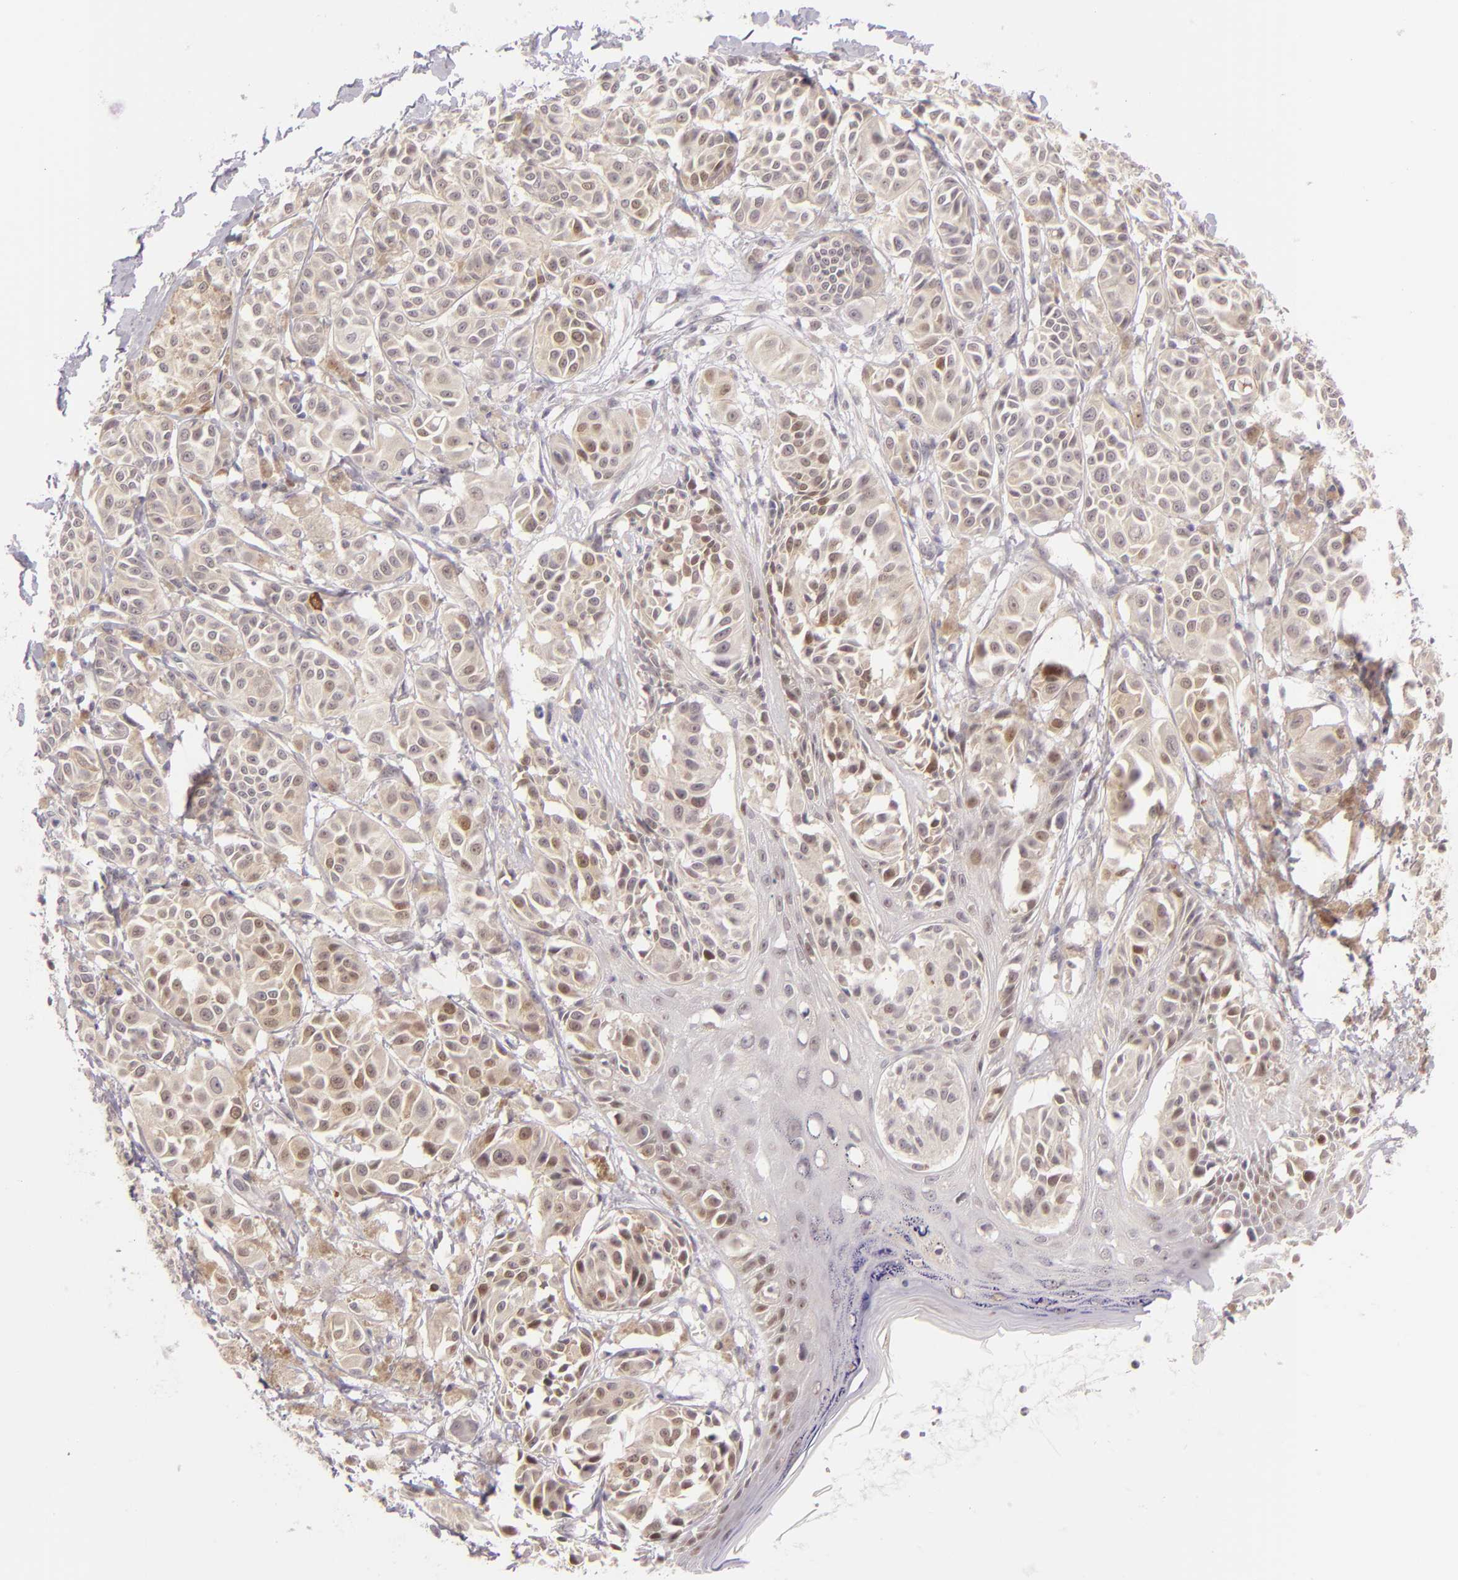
{"staining": {"intensity": "weak", "quantity": "25%-75%", "location": "cytoplasmic/membranous,nuclear"}, "tissue": "melanoma", "cell_type": "Tumor cells", "image_type": "cancer", "snomed": [{"axis": "morphology", "description": "Malignant melanoma, NOS"}, {"axis": "topography", "description": "Skin"}], "caption": "A histopathology image of human malignant melanoma stained for a protein displays weak cytoplasmic/membranous and nuclear brown staining in tumor cells. The staining is performed using DAB brown chromogen to label protein expression. The nuclei are counter-stained blue using hematoxylin.", "gene": "CSE1L", "patient": {"sex": "male", "age": 76}}